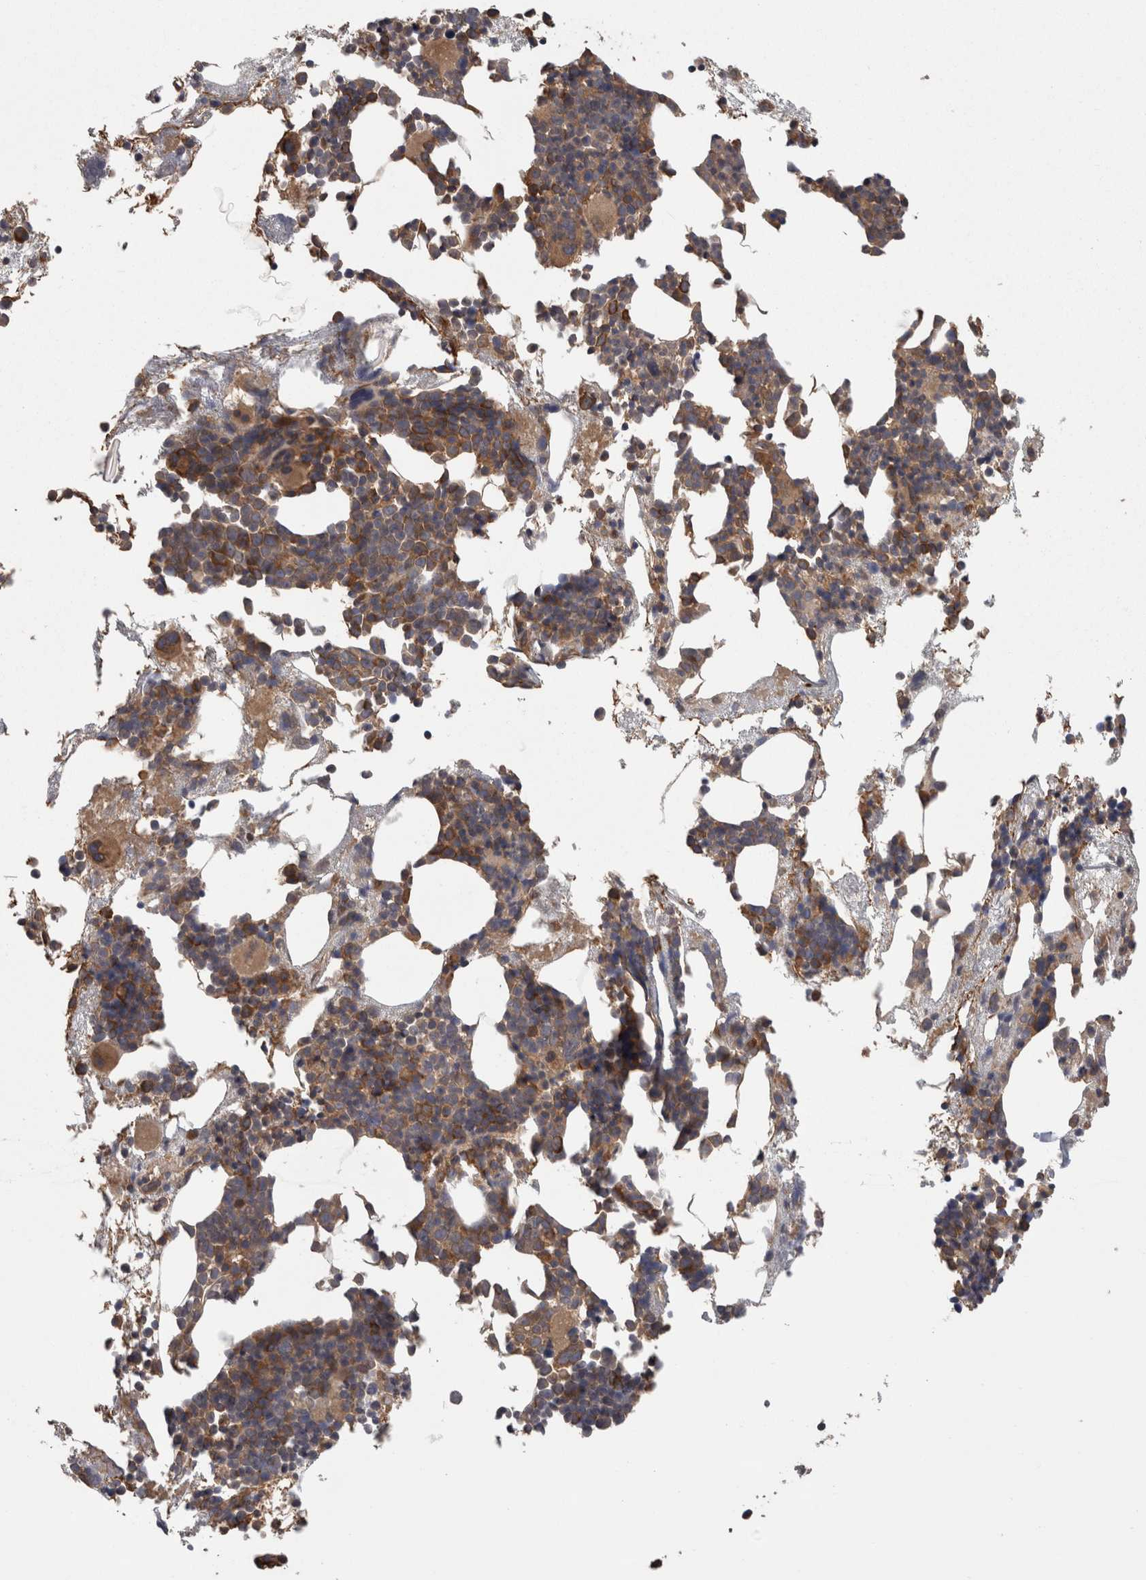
{"staining": {"intensity": "moderate", "quantity": ">75%", "location": "cytoplasmic/membranous"}, "tissue": "bone marrow", "cell_type": "Hematopoietic cells", "image_type": "normal", "snomed": [{"axis": "morphology", "description": "Normal tissue, NOS"}, {"axis": "morphology", "description": "Inflammation, NOS"}, {"axis": "topography", "description": "Bone marrow"}], "caption": "Moderate cytoplasmic/membranous protein expression is identified in approximately >75% of hematopoietic cells in bone marrow. (Brightfield microscopy of DAB IHC at high magnification).", "gene": "SMCR8", "patient": {"sex": "female", "age": 81}}